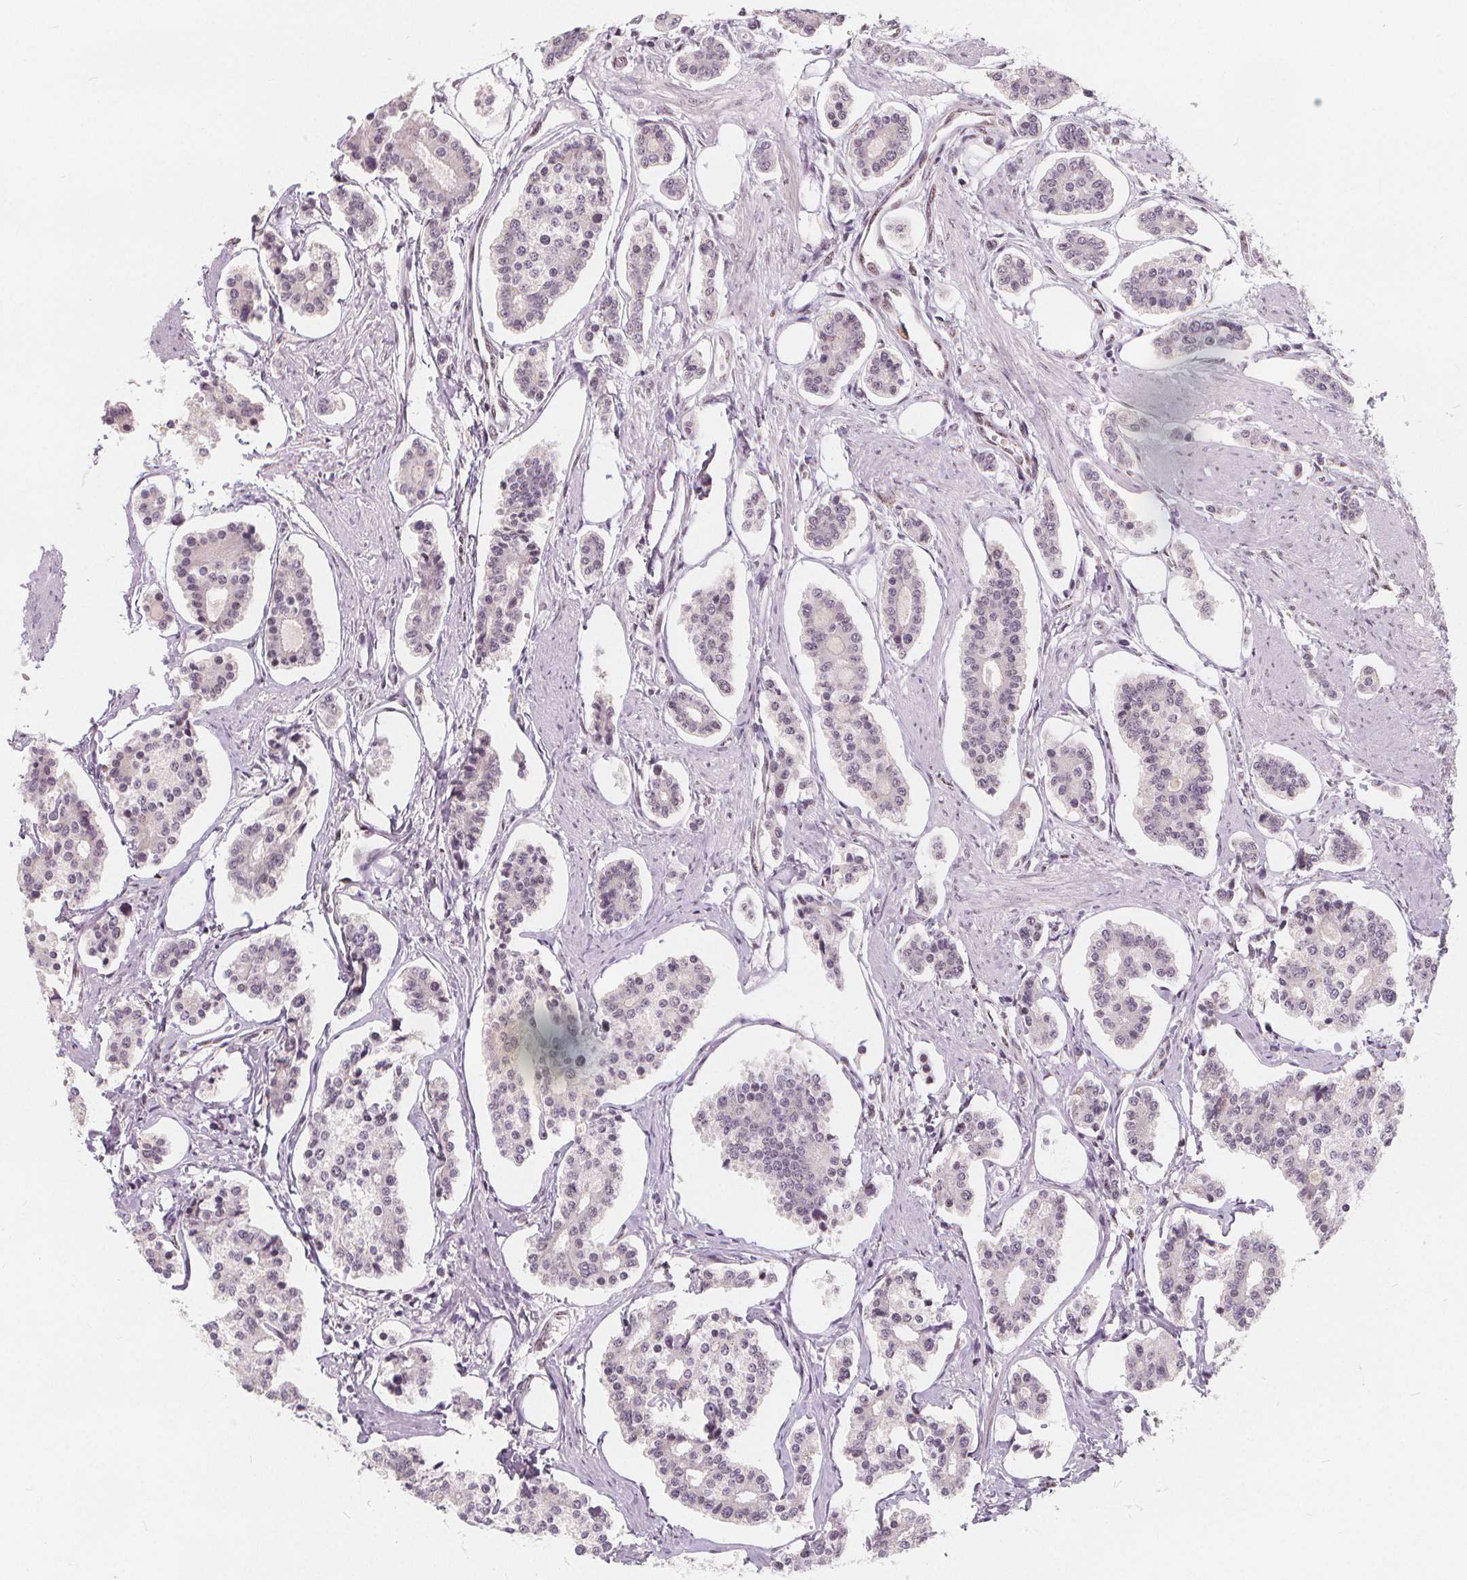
{"staining": {"intensity": "weak", "quantity": "<25%", "location": "cytoplasmic/membranous"}, "tissue": "carcinoid", "cell_type": "Tumor cells", "image_type": "cancer", "snomed": [{"axis": "morphology", "description": "Carcinoid, malignant, NOS"}, {"axis": "topography", "description": "Small intestine"}], "caption": "High magnification brightfield microscopy of carcinoid stained with DAB (3,3'-diaminobenzidine) (brown) and counterstained with hematoxylin (blue): tumor cells show no significant expression.", "gene": "DRC3", "patient": {"sex": "female", "age": 65}}